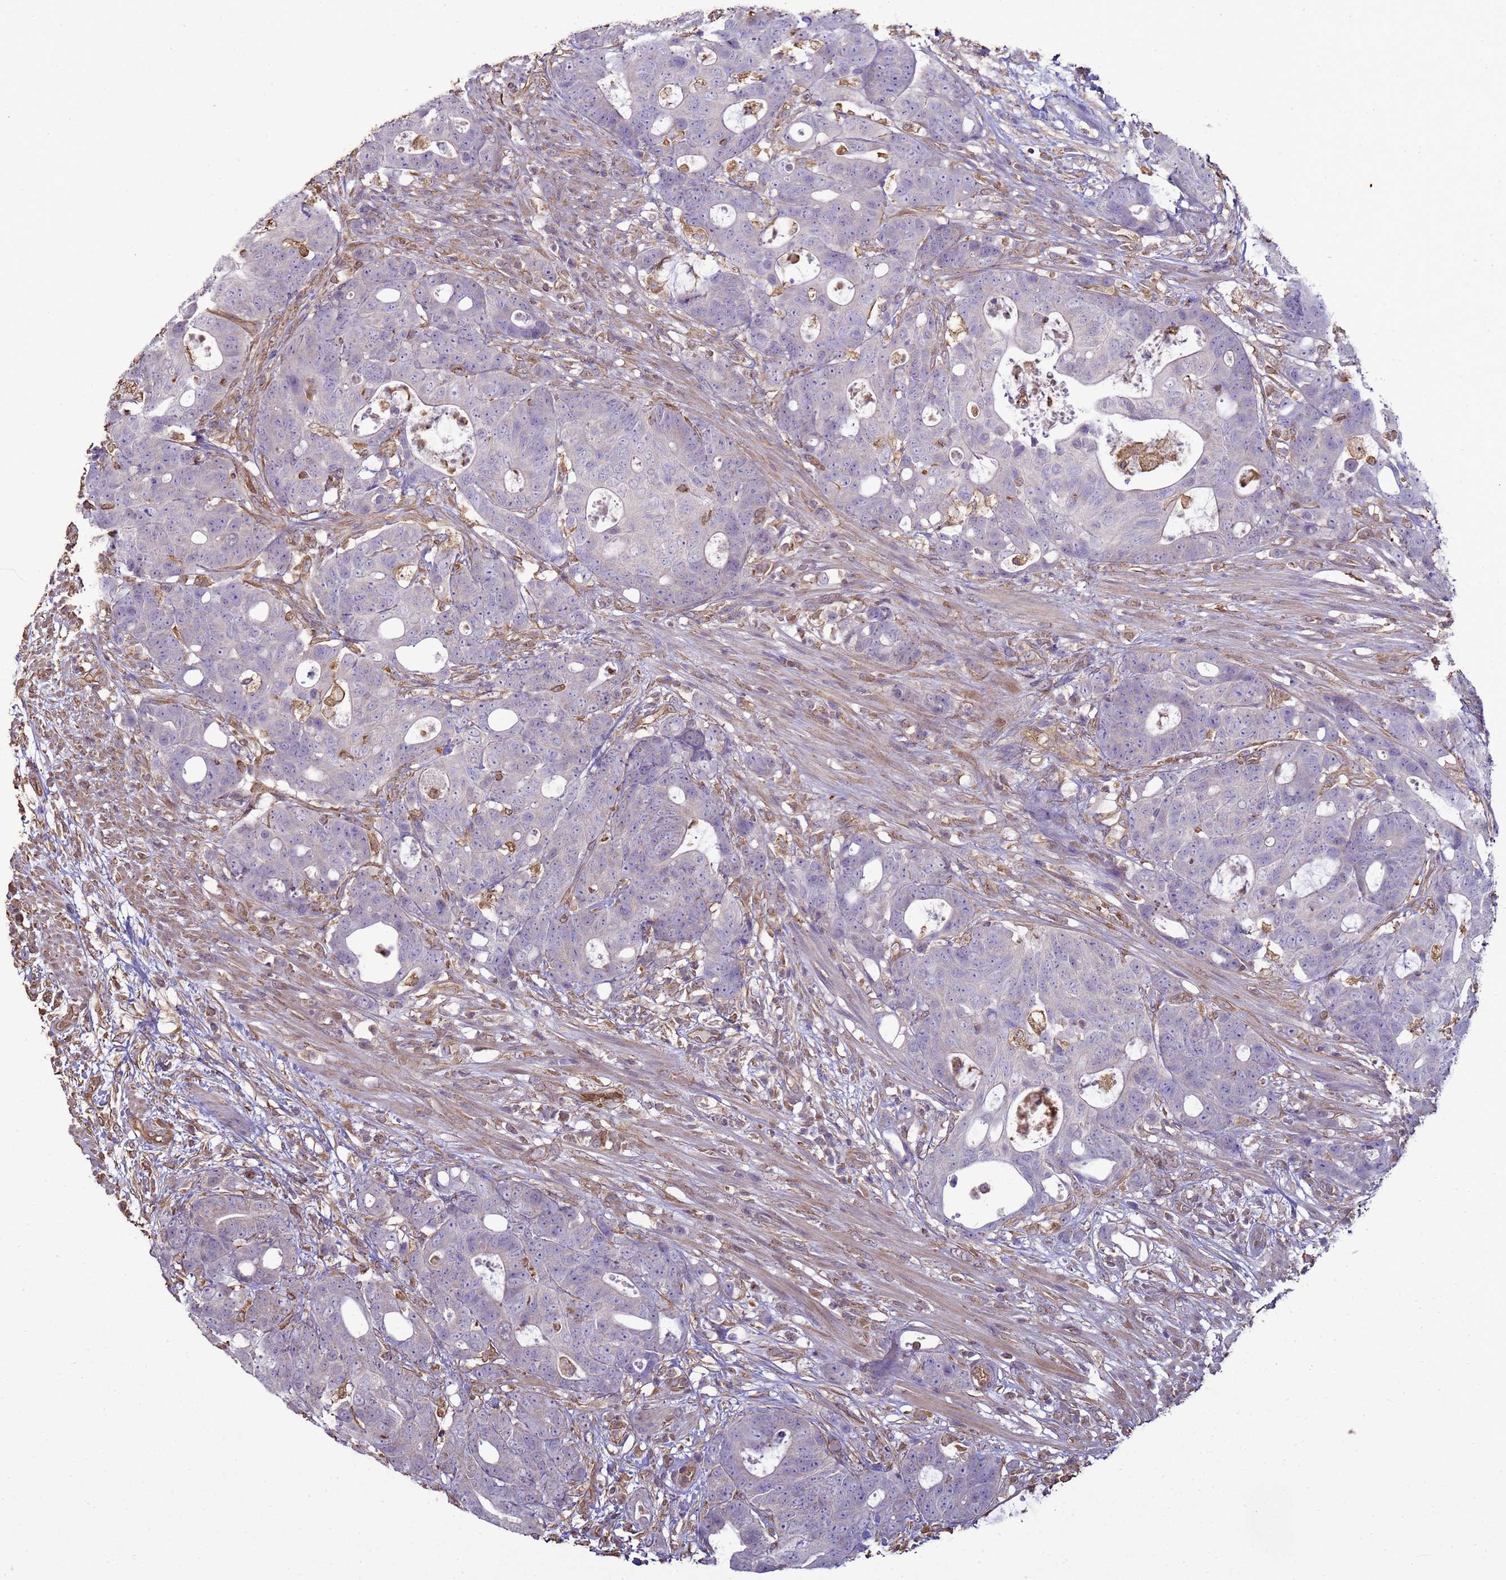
{"staining": {"intensity": "negative", "quantity": "none", "location": "none"}, "tissue": "colorectal cancer", "cell_type": "Tumor cells", "image_type": "cancer", "snomed": [{"axis": "morphology", "description": "Adenocarcinoma, NOS"}, {"axis": "topography", "description": "Colon"}], "caption": "High magnification brightfield microscopy of colorectal cancer stained with DAB (brown) and counterstained with hematoxylin (blue): tumor cells show no significant positivity.", "gene": "SGIP1", "patient": {"sex": "female", "age": 82}}